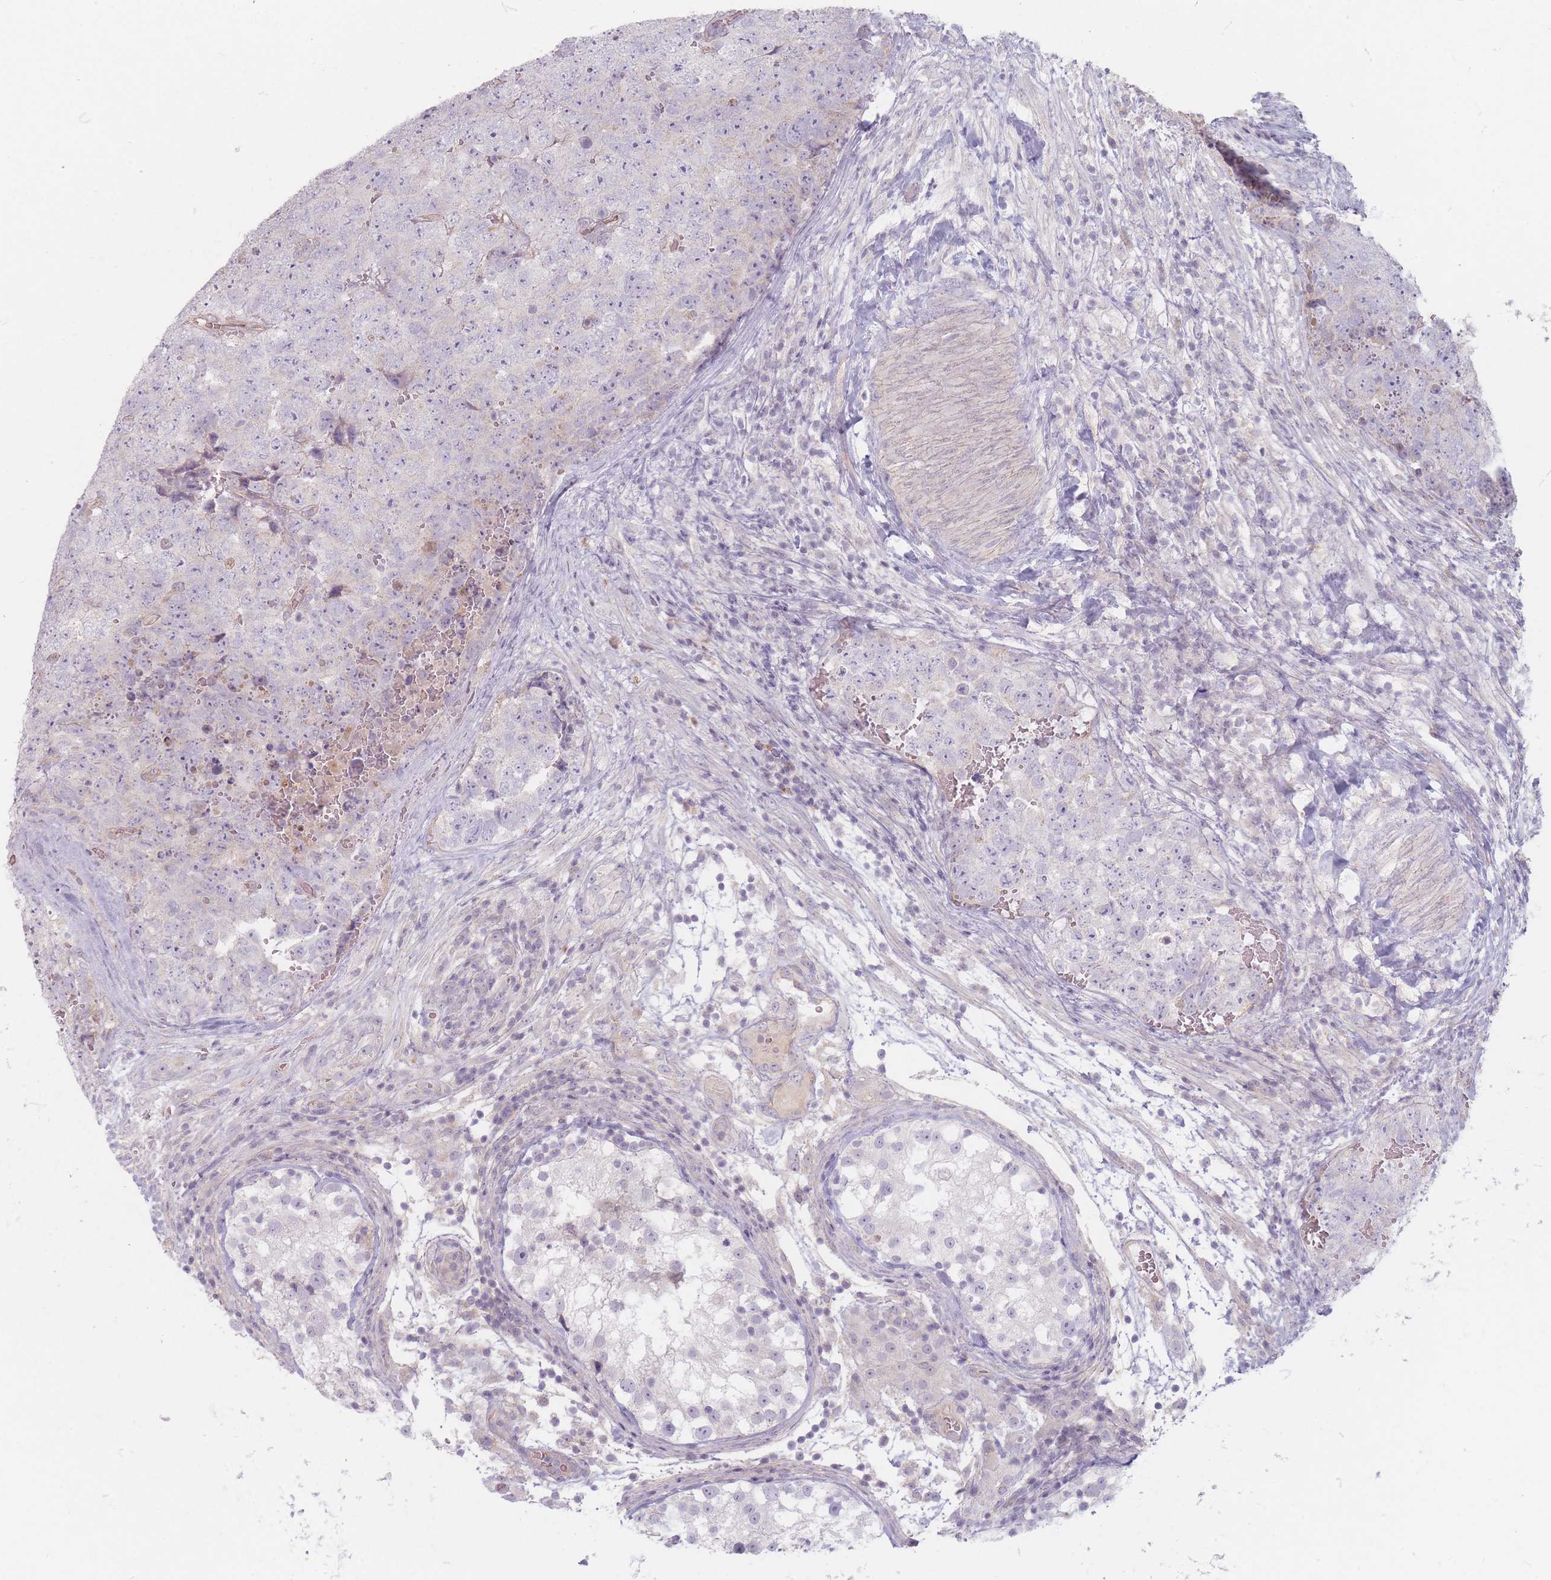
{"staining": {"intensity": "negative", "quantity": "none", "location": "none"}, "tissue": "testis cancer", "cell_type": "Tumor cells", "image_type": "cancer", "snomed": [{"axis": "morphology", "description": "Seminoma, NOS"}, {"axis": "morphology", "description": "Teratoma, malignant, NOS"}, {"axis": "topography", "description": "Testis"}], "caption": "The photomicrograph exhibits no staining of tumor cells in testis cancer (seminoma).", "gene": "CHCHD7", "patient": {"sex": "male", "age": 34}}